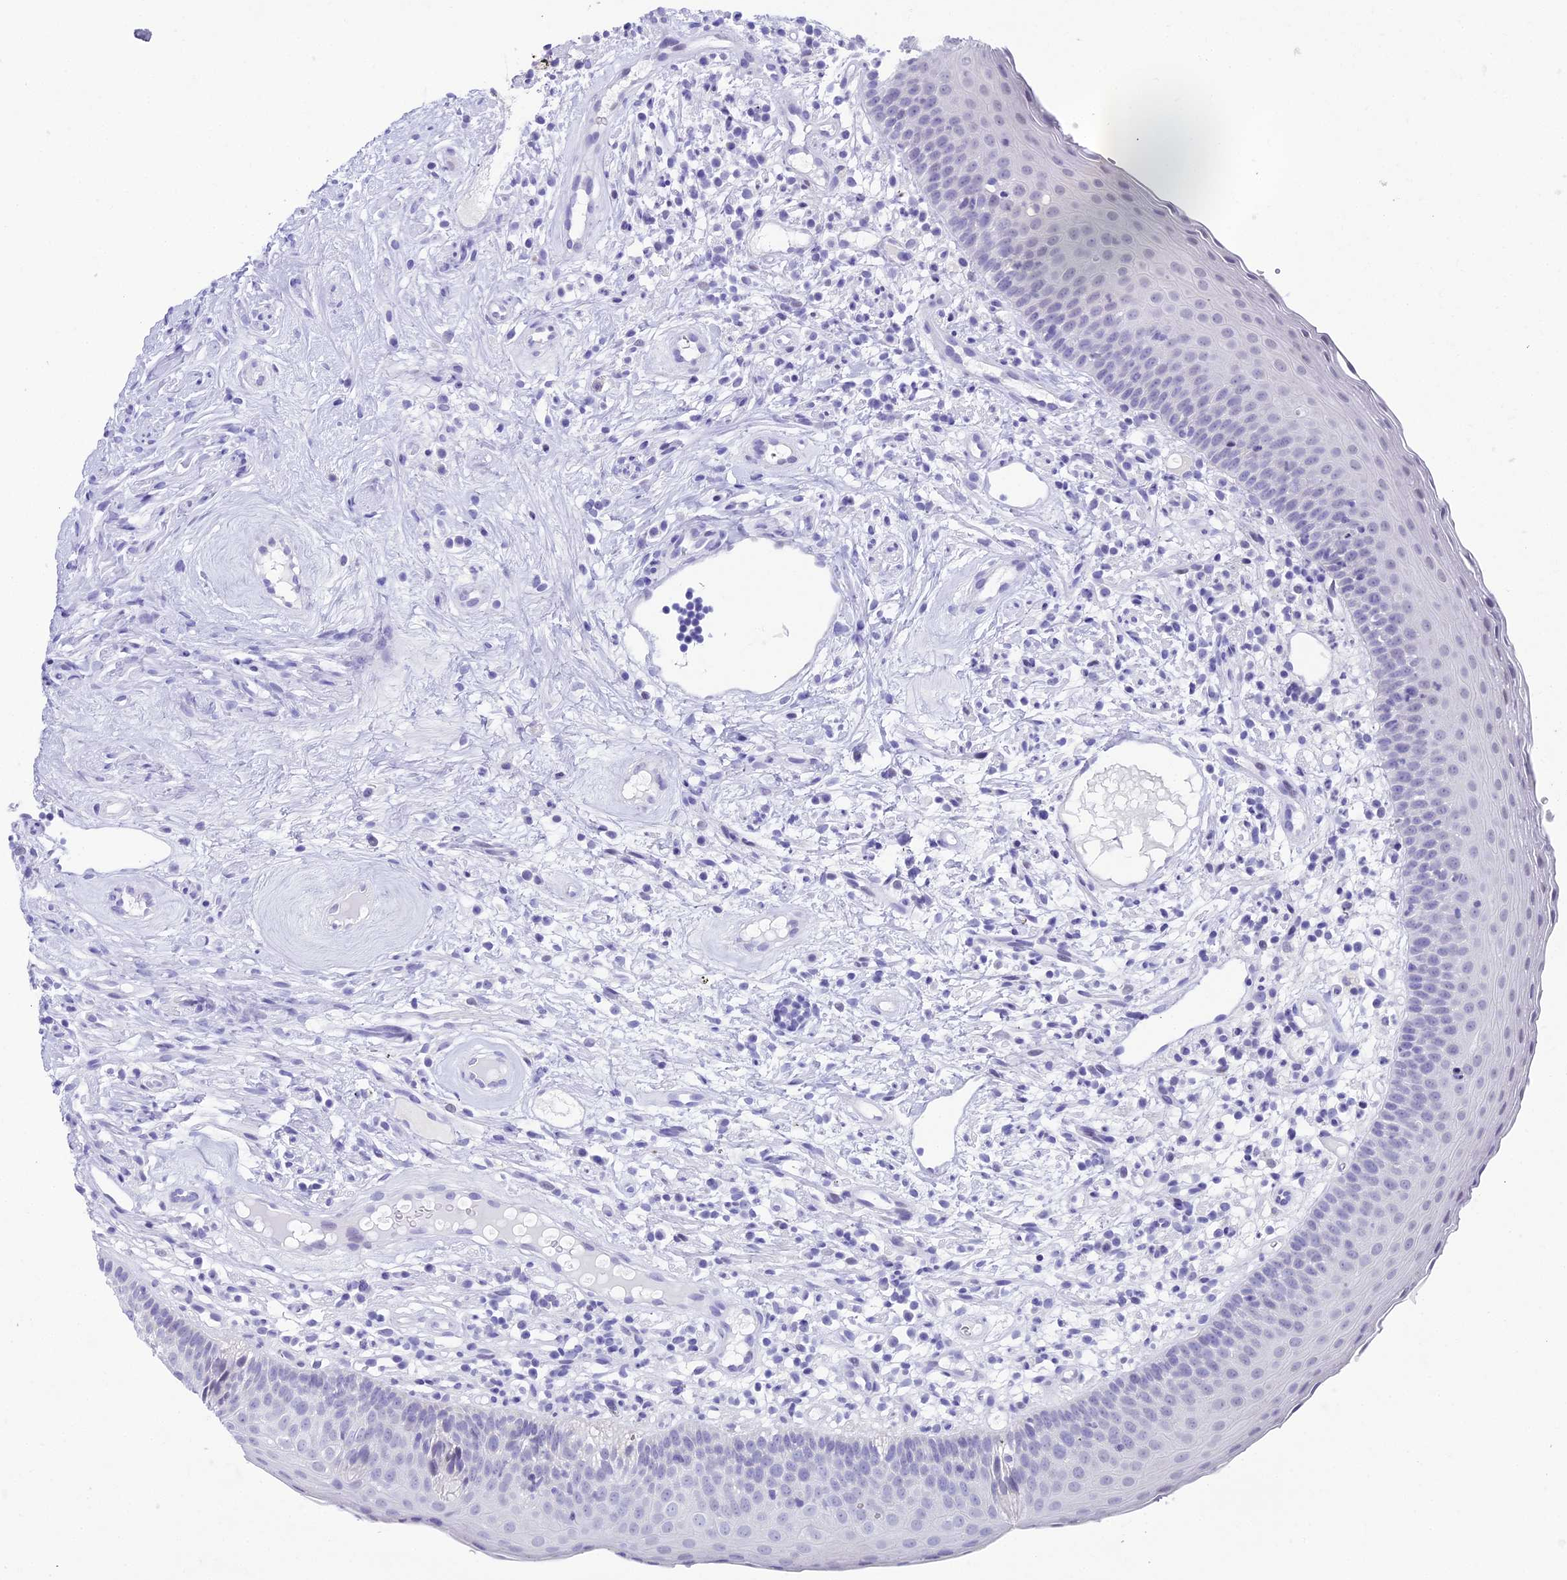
{"staining": {"intensity": "negative", "quantity": "none", "location": "none"}, "tissue": "oral mucosa", "cell_type": "Squamous epithelial cells", "image_type": "normal", "snomed": [{"axis": "morphology", "description": "Normal tissue, NOS"}, {"axis": "topography", "description": "Oral tissue"}], "caption": "Immunohistochemistry of unremarkable human oral mucosa reveals no expression in squamous epithelial cells. The staining is performed using DAB brown chromogen with nuclei counter-stained in using hematoxylin.", "gene": "CC2D2A", "patient": {"sex": "male", "age": 46}}